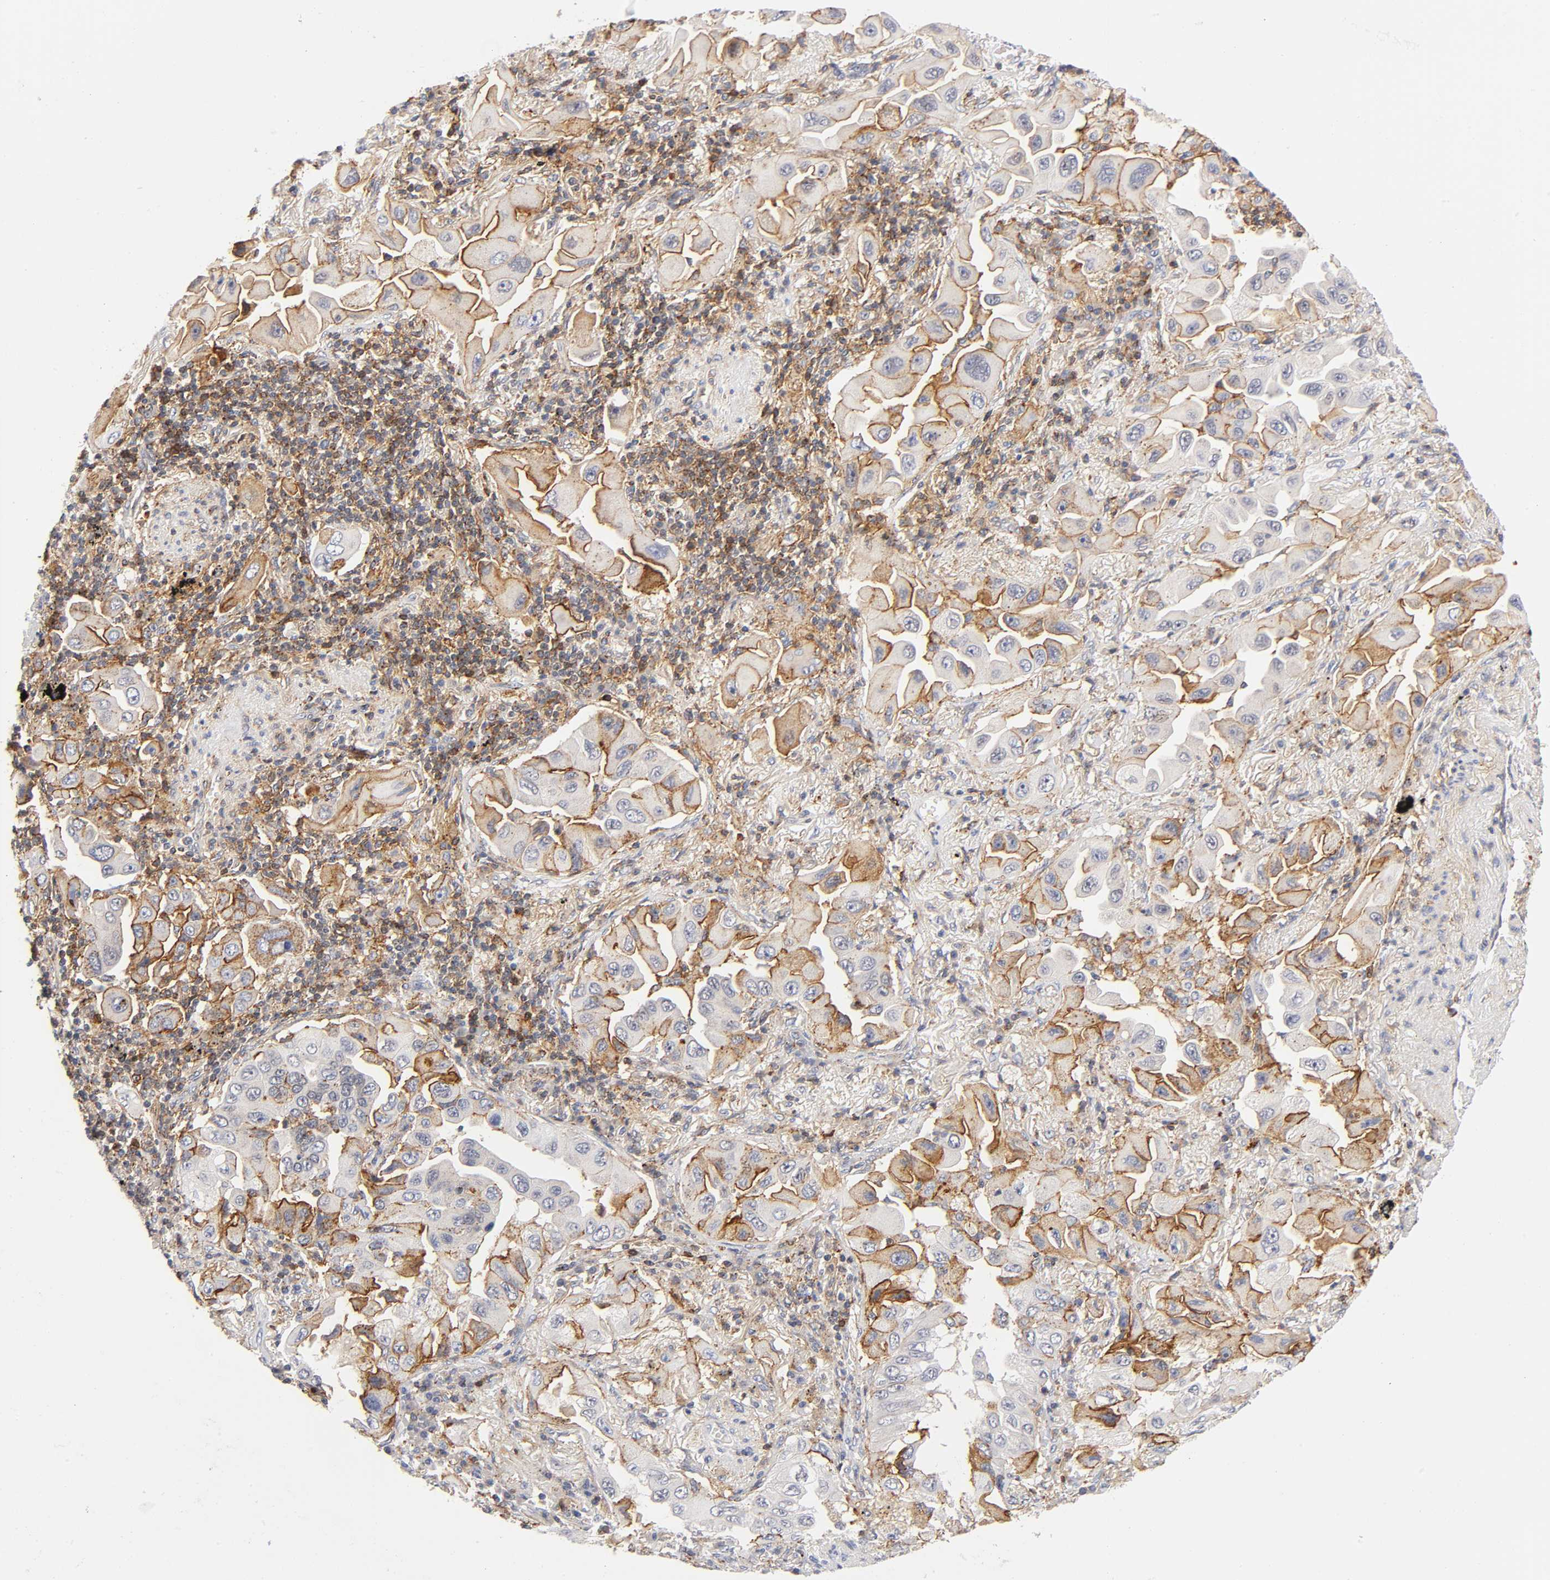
{"staining": {"intensity": "moderate", "quantity": ">75%", "location": "cytoplasmic/membranous"}, "tissue": "lung cancer", "cell_type": "Tumor cells", "image_type": "cancer", "snomed": [{"axis": "morphology", "description": "Adenocarcinoma, NOS"}, {"axis": "topography", "description": "Lung"}], "caption": "A brown stain labels moderate cytoplasmic/membranous positivity of a protein in adenocarcinoma (lung) tumor cells.", "gene": "ANXA7", "patient": {"sex": "female", "age": 65}}